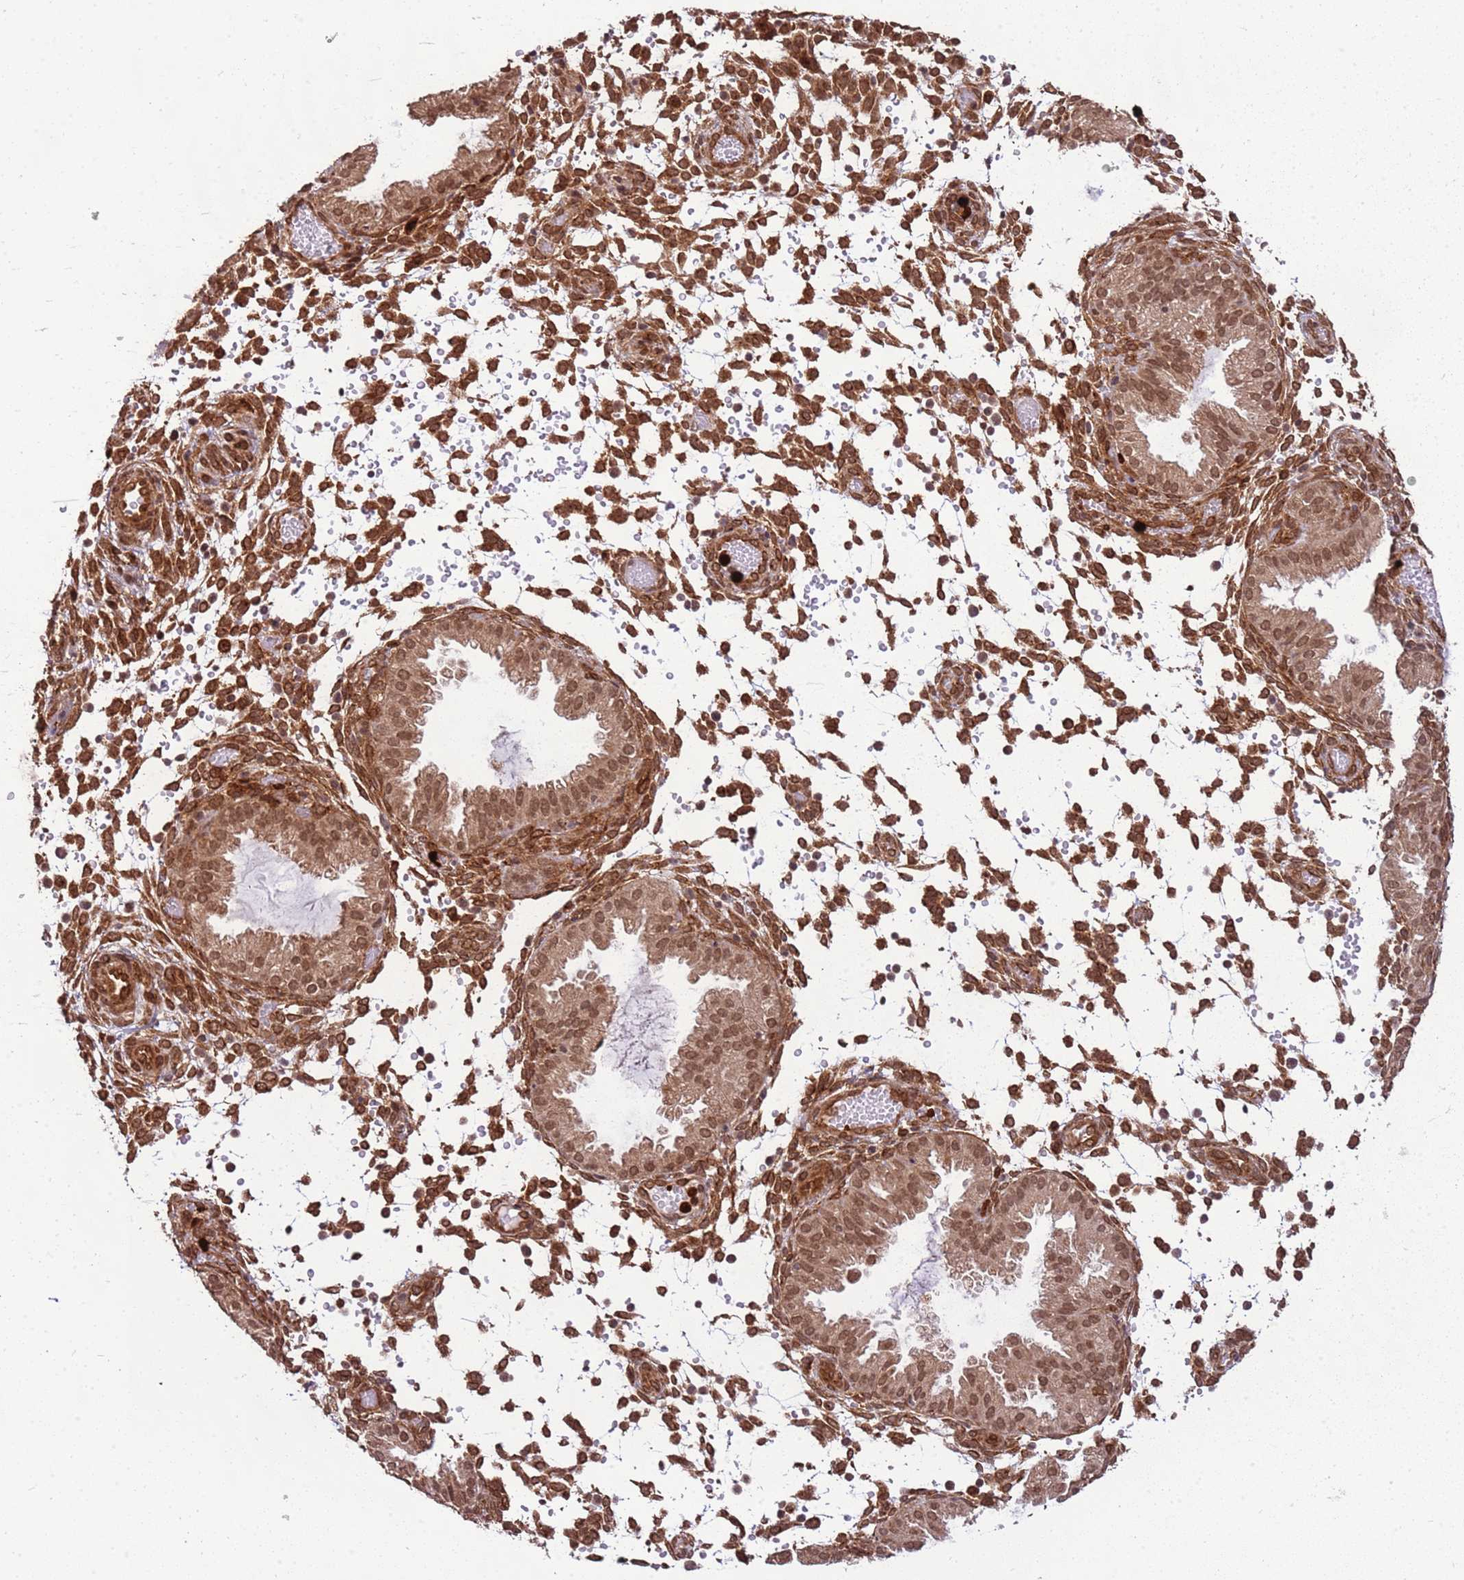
{"staining": {"intensity": "strong", "quantity": ">75%", "location": "cytoplasmic/membranous,nuclear"}, "tissue": "endometrium", "cell_type": "Cells in endometrial stroma", "image_type": "normal", "snomed": [{"axis": "morphology", "description": "Normal tissue, NOS"}, {"axis": "topography", "description": "Endometrium"}], "caption": "Normal endometrium demonstrates strong cytoplasmic/membranous,nuclear positivity in approximately >75% of cells in endometrial stroma.", "gene": "CEP170", "patient": {"sex": "female", "age": 33}}